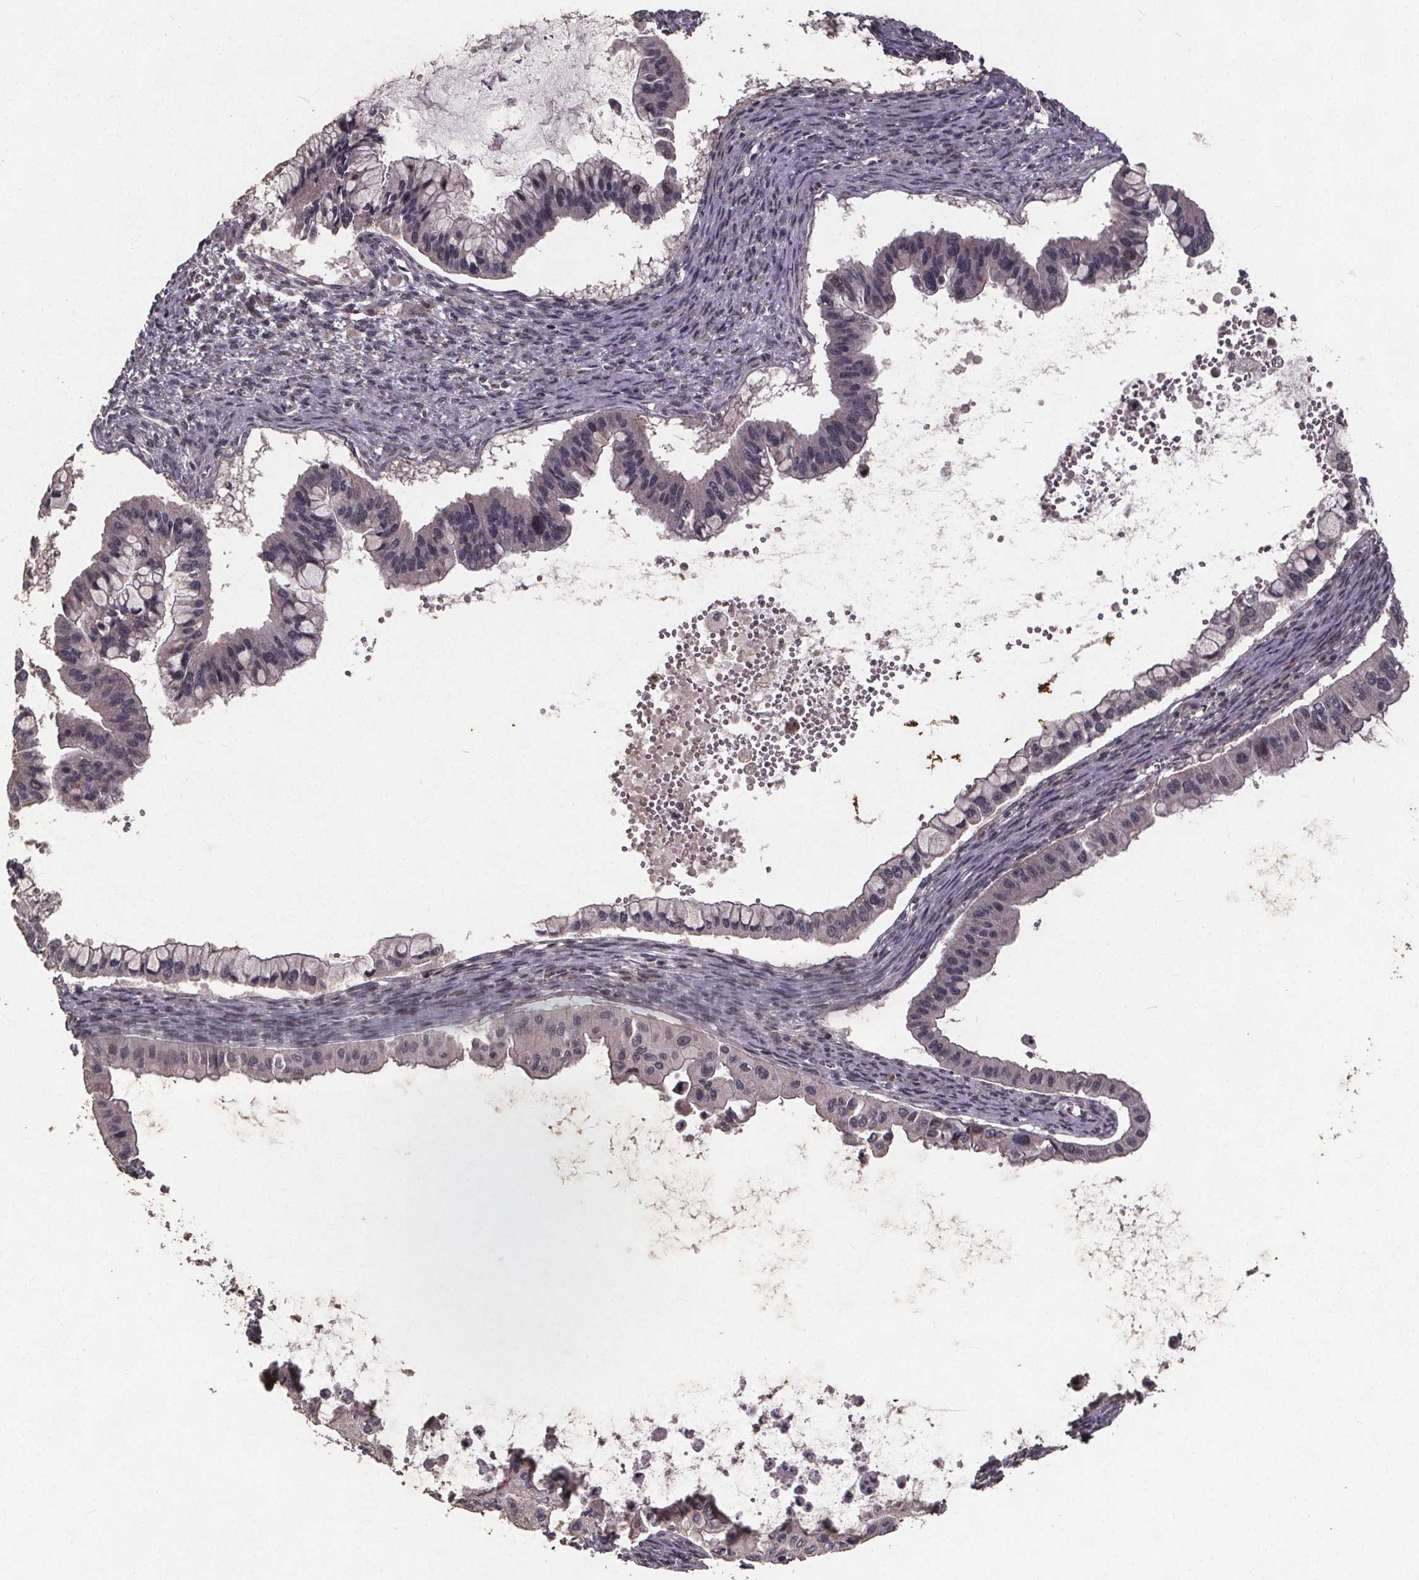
{"staining": {"intensity": "negative", "quantity": "none", "location": "none"}, "tissue": "ovarian cancer", "cell_type": "Tumor cells", "image_type": "cancer", "snomed": [{"axis": "morphology", "description": "Cystadenocarcinoma, mucinous, NOS"}, {"axis": "topography", "description": "Ovary"}], "caption": "Immunohistochemical staining of human ovarian cancer displays no significant staining in tumor cells. (Brightfield microscopy of DAB (3,3'-diaminobenzidine) immunohistochemistry at high magnification).", "gene": "GPX3", "patient": {"sex": "female", "age": 72}}